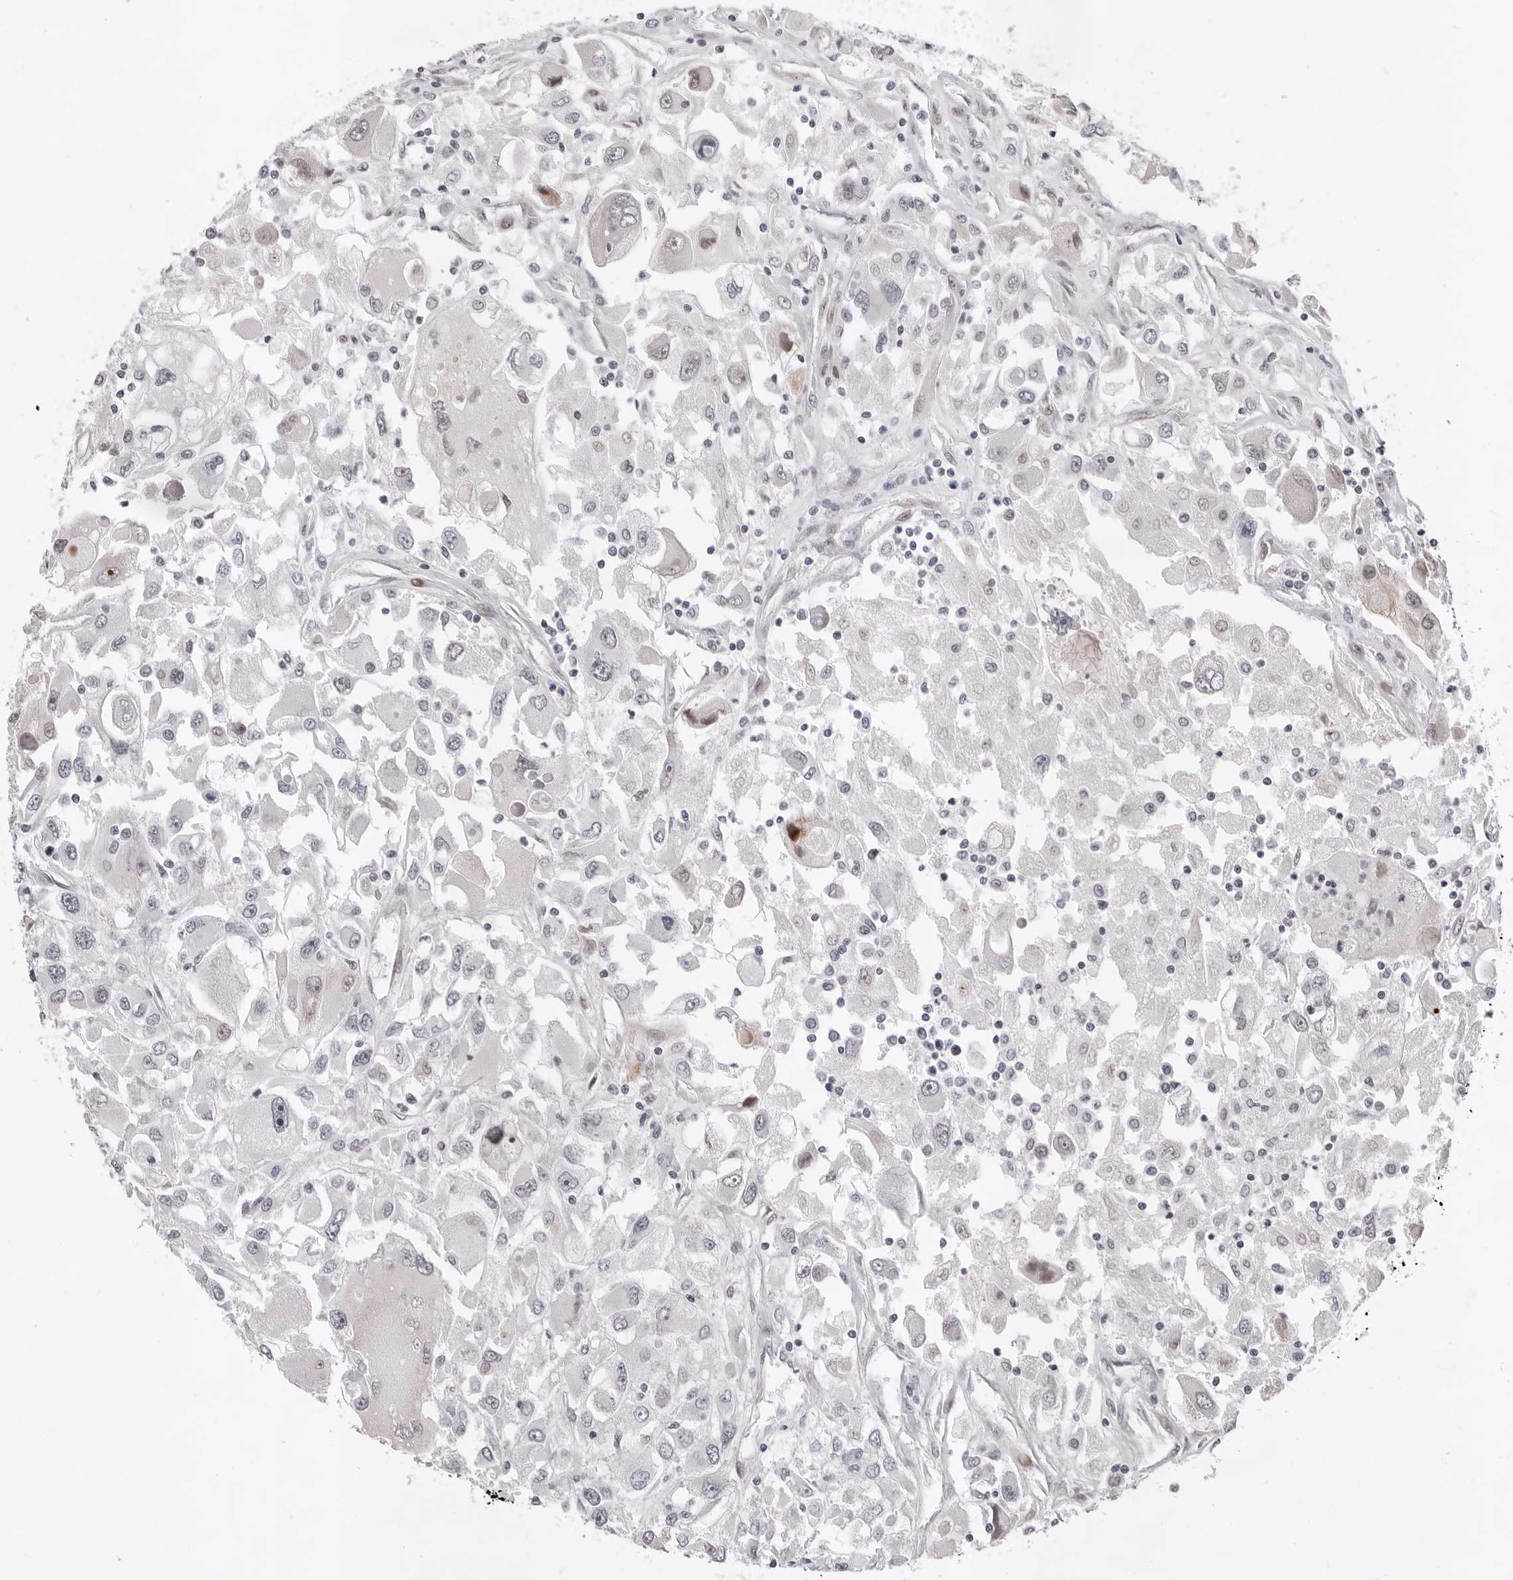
{"staining": {"intensity": "negative", "quantity": "none", "location": "none"}, "tissue": "renal cancer", "cell_type": "Tumor cells", "image_type": "cancer", "snomed": [{"axis": "morphology", "description": "Adenocarcinoma, NOS"}, {"axis": "topography", "description": "Kidney"}], "caption": "The image displays no staining of tumor cells in adenocarcinoma (renal).", "gene": "USP1", "patient": {"sex": "female", "age": 52}}